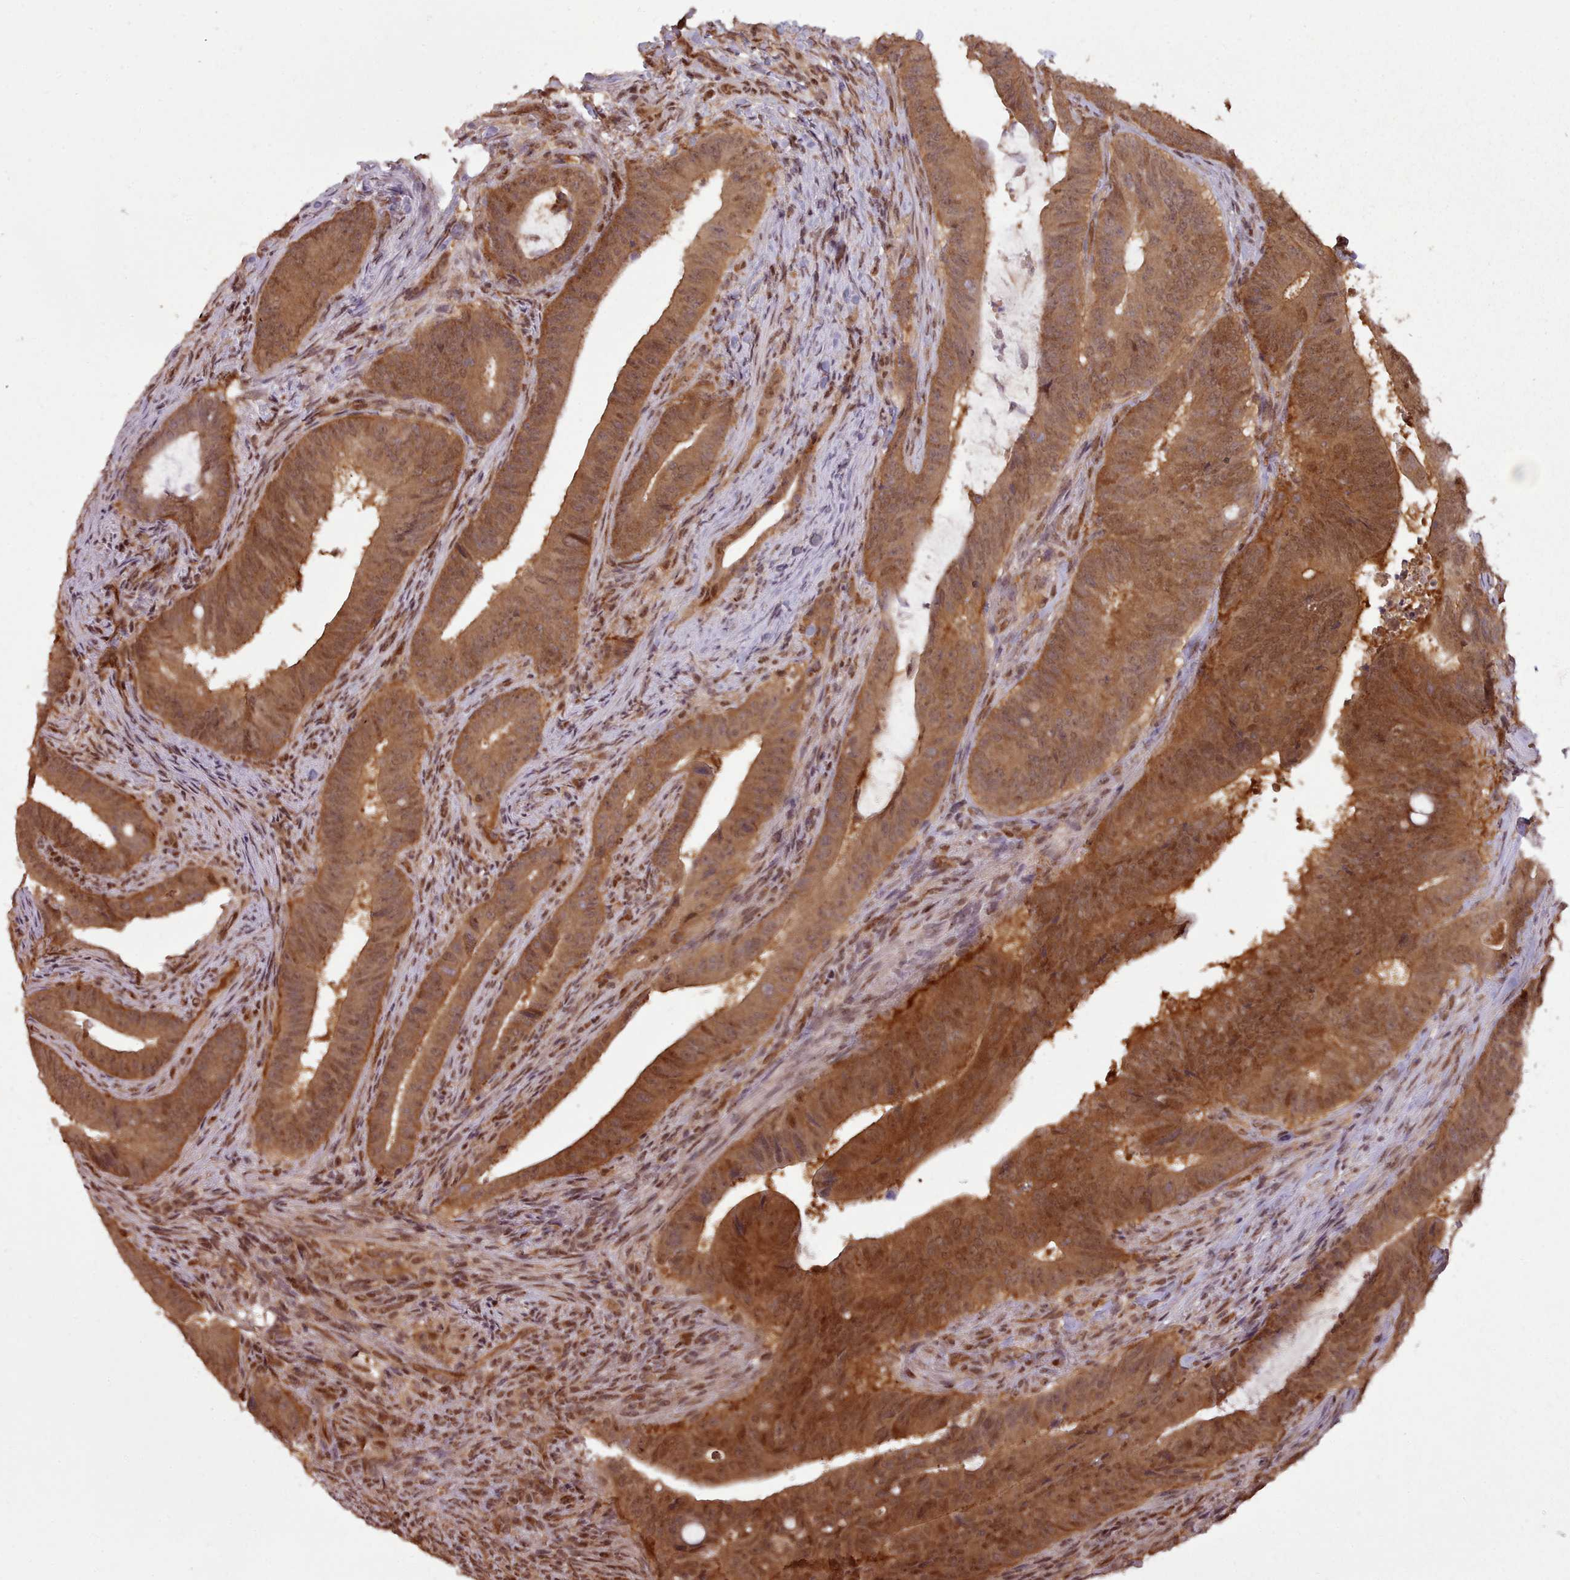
{"staining": {"intensity": "moderate", "quantity": ">75%", "location": "cytoplasmic/membranous,nuclear"}, "tissue": "colorectal cancer", "cell_type": "Tumor cells", "image_type": "cancer", "snomed": [{"axis": "morphology", "description": "Adenocarcinoma, NOS"}, {"axis": "topography", "description": "Colon"}], "caption": "High-power microscopy captured an IHC photomicrograph of colorectal cancer, revealing moderate cytoplasmic/membranous and nuclear positivity in approximately >75% of tumor cells. The protein of interest is shown in brown color, while the nuclei are stained blue.", "gene": "RPS27A", "patient": {"sex": "female", "age": 43}}